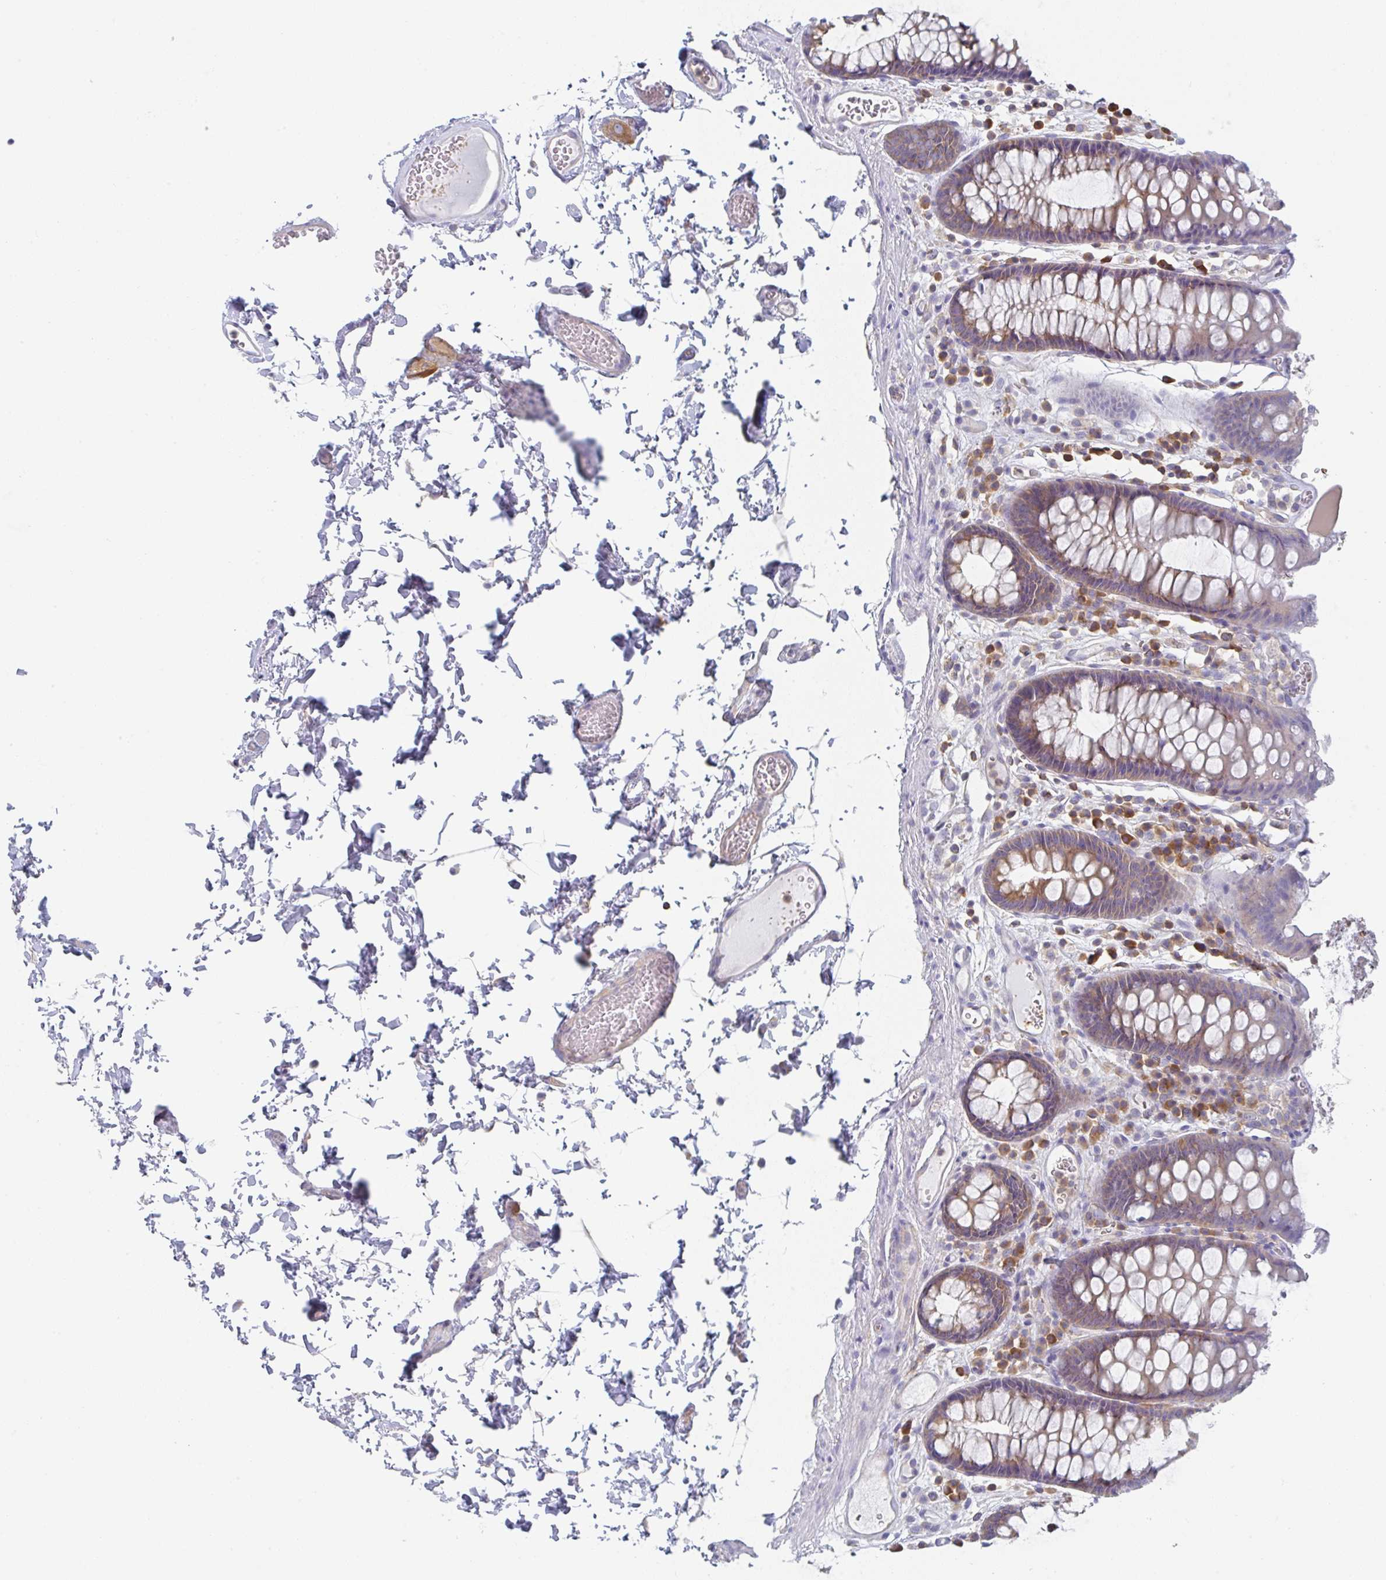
{"staining": {"intensity": "negative", "quantity": "none", "location": "none"}, "tissue": "colon", "cell_type": "Endothelial cells", "image_type": "normal", "snomed": [{"axis": "morphology", "description": "Normal tissue, NOS"}, {"axis": "topography", "description": "Colon"}, {"axis": "topography", "description": "Peripheral nerve tissue"}], "caption": "Endothelial cells show no significant staining in benign colon. (DAB (3,3'-diaminobenzidine) immunohistochemistry (IHC) visualized using brightfield microscopy, high magnification).", "gene": "AMPD2", "patient": {"sex": "male", "age": 84}}